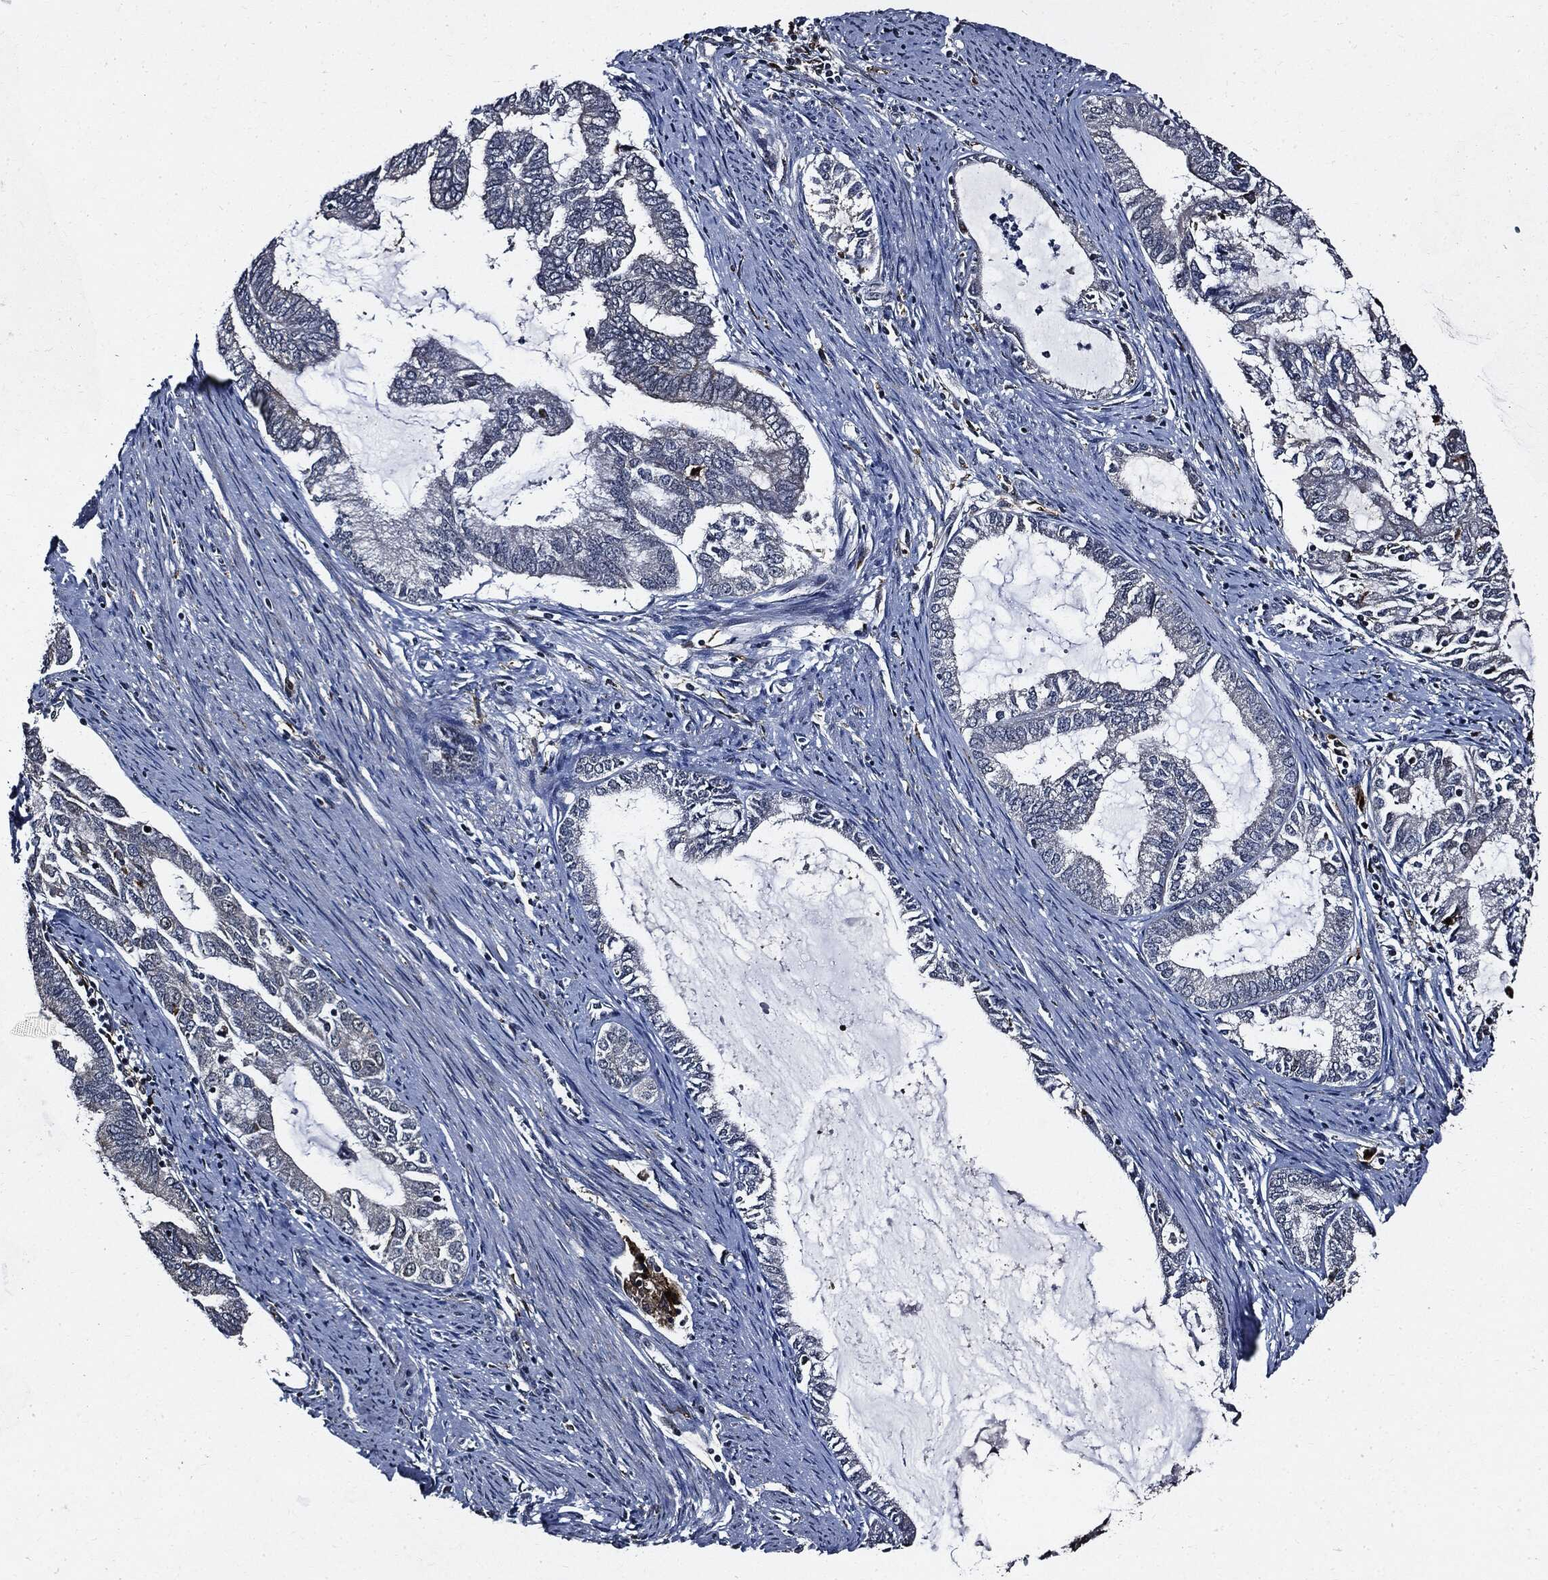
{"staining": {"intensity": "negative", "quantity": "none", "location": "none"}, "tissue": "endometrial cancer", "cell_type": "Tumor cells", "image_type": "cancer", "snomed": [{"axis": "morphology", "description": "Adenocarcinoma, NOS"}, {"axis": "topography", "description": "Endometrium"}], "caption": "Human endometrial cancer (adenocarcinoma) stained for a protein using IHC reveals no staining in tumor cells.", "gene": "SUGT1", "patient": {"sex": "female", "age": 86}}